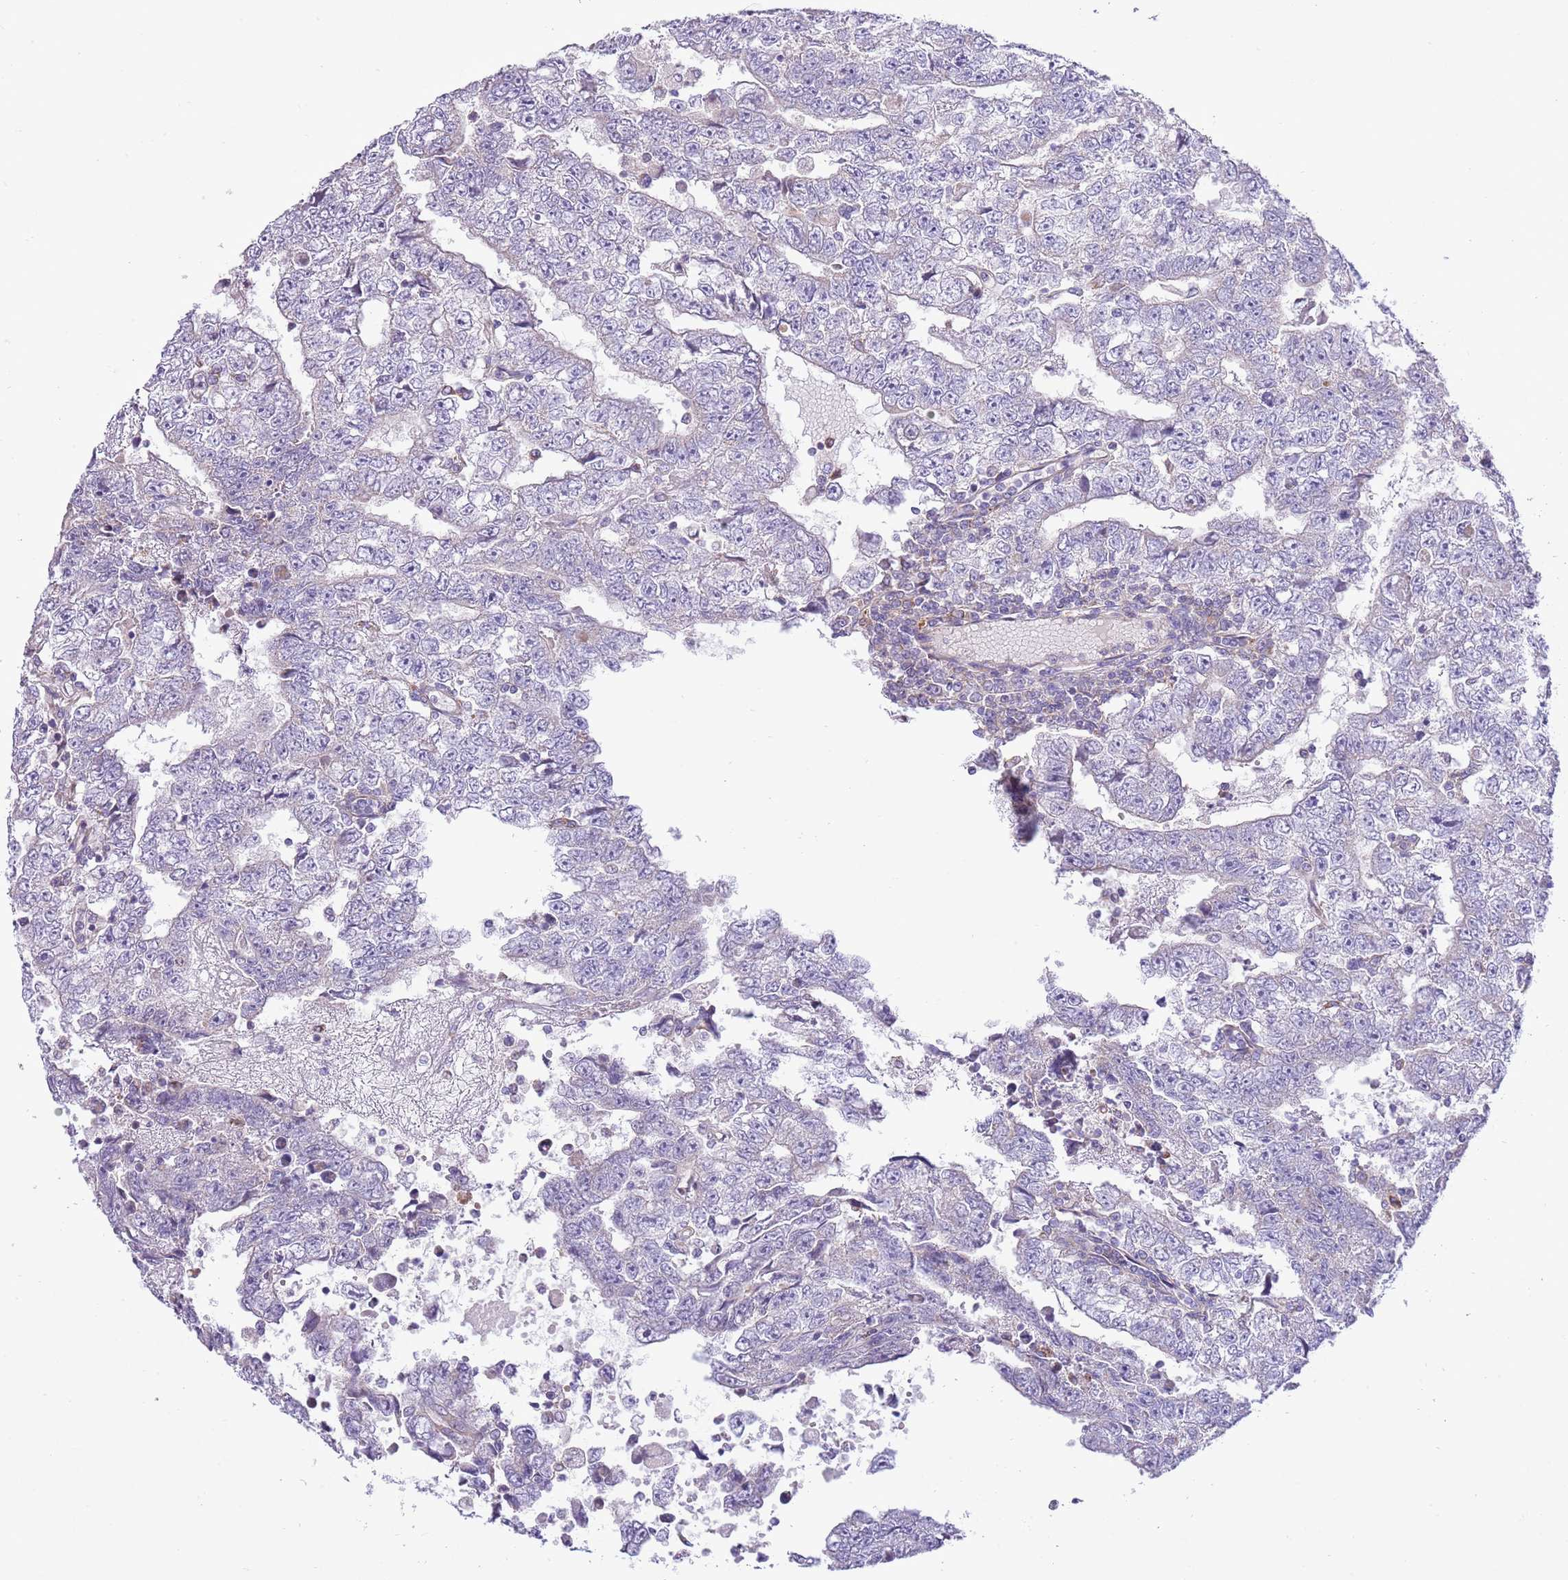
{"staining": {"intensity": "negative", "quantity": "none", "location": "none"}, "tissue": "testis cancer", "cell_type": "Tumor cells", "image_type": "cancer", "snomed": [{"axis": "morphology", "description": "Carcinoma, Embryonal, NOS"}, {"axis": "topography", "description": "Testis"}], "caption": "DAB (3,3'-diaminobenzidine) immunohistochemical staining of testis embryonal carcinoma shows no significant positivity in tumor cells.", "gene": "OAZ2", "patient": {"sex": "male", "age": 25}}